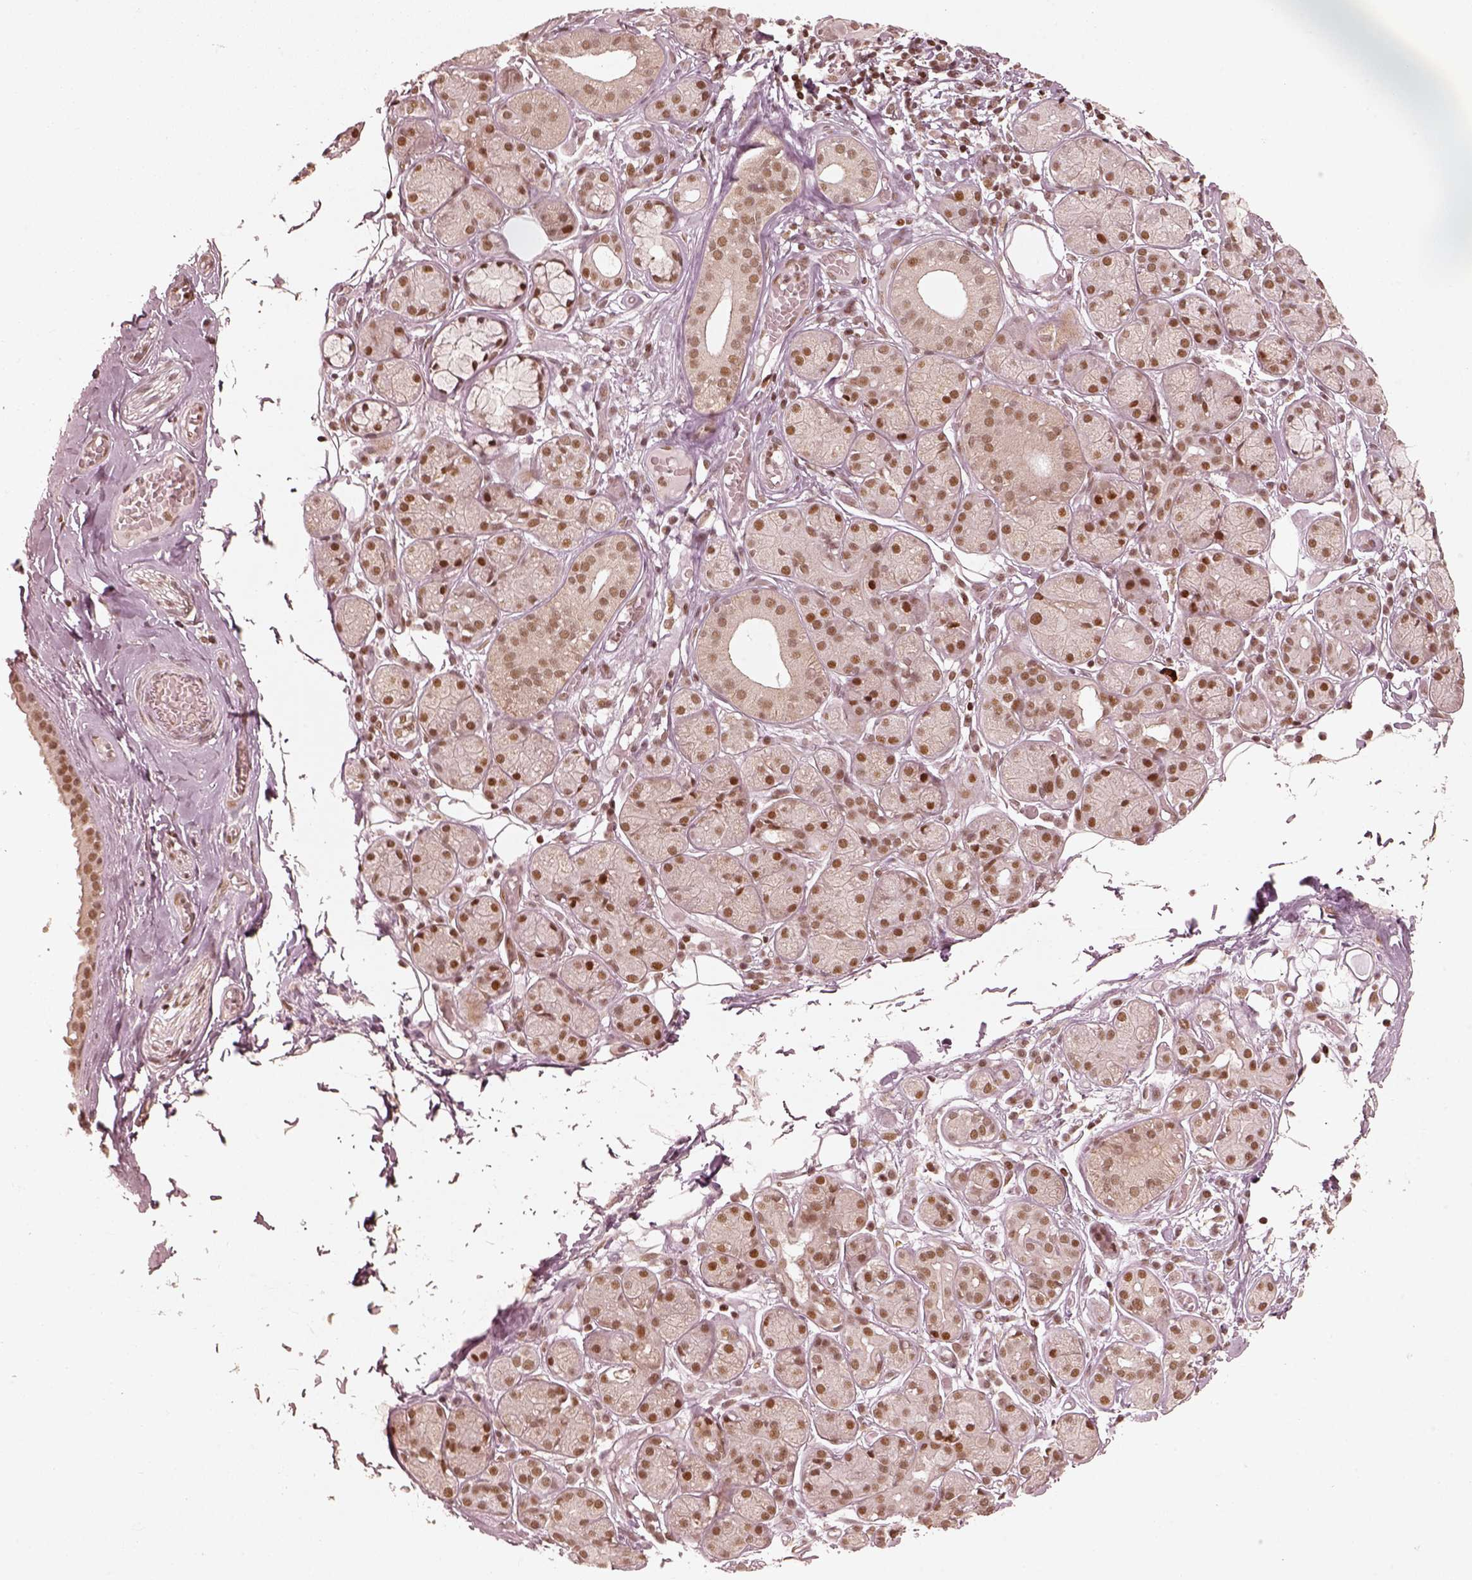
{"staining": {"intensity": "strong", "quantity": ">75%", "location": "nuclear"}, "tissue": "salivary gland", "cell_type": "Glandular cells", "image_type": "normal", "snomed": [{"axis": "morphology", "description": "Normal tissue, NOS"}, {"axis": "topography", "description": "Salivary gland"}, {"axis": "topography", "description": "Peripheral nerve tissue"}], "caption": "This photomicrograph shows immunohistochemistry (IHC) staining of normal human salivary gland, with high strong nuclear positivity in approximately >75% of glandular cells.", "gene": "GMEB2", "patient": {"sex": "male", "age": 71}}